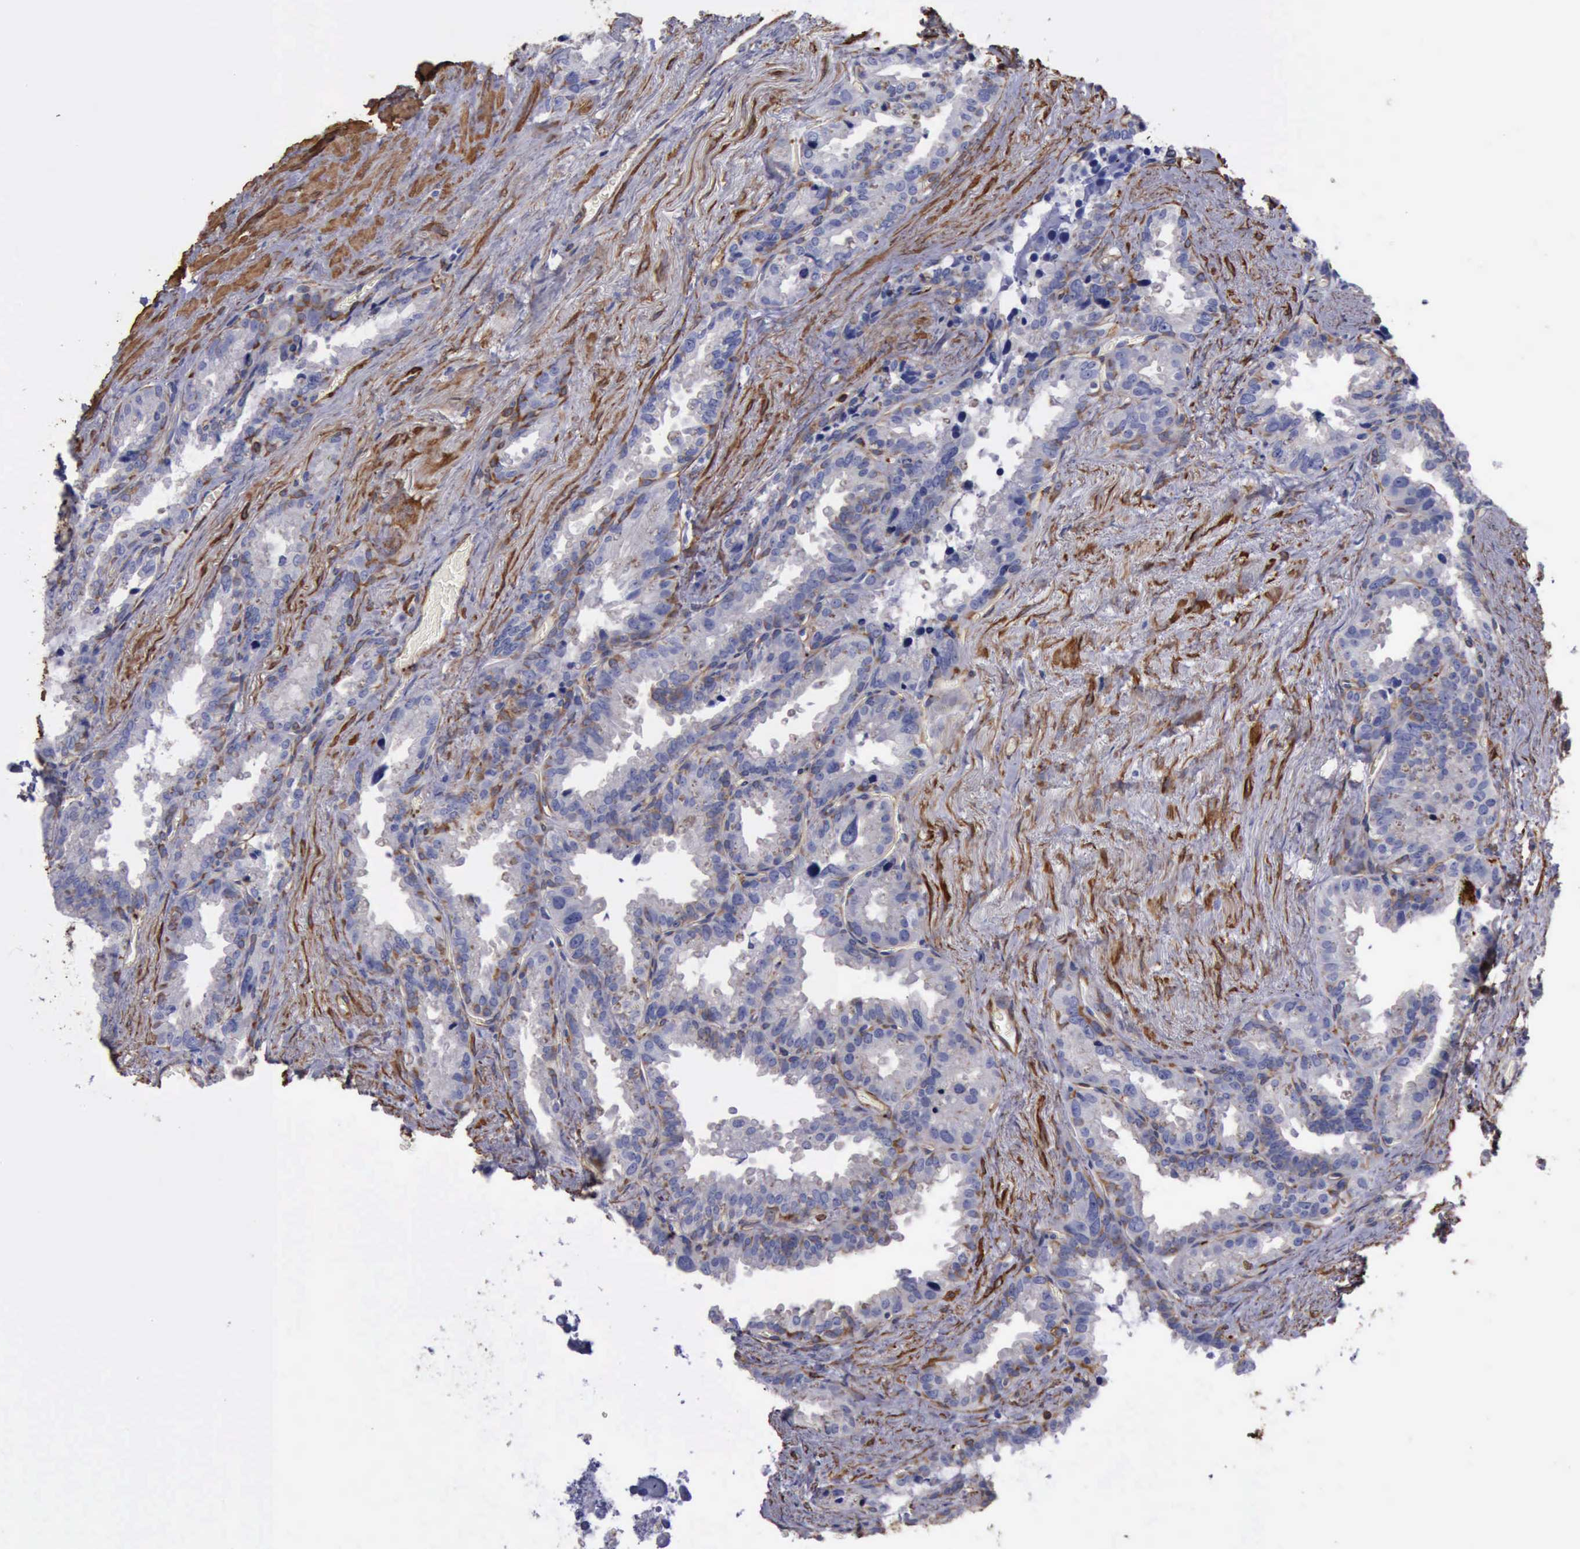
{"staining": {"intensity": "weak", "quantity": "<25%", "location": "cytoplasmic/membranous"}, "tissue": "seminal vesicle", "cell_type": "Glandular cells", "image_type": "normal", "snomed": [{"axis": "morphology", "description": "Normal tissue, NOS"}, {"axis": "topography", "description": "Prostate"}, {"axis": "topography", "description": "Seminal veicle"}], "caption": "This photomicrograph is of unremarkable seminal vesicle stained with immunohistochemistry (IHC) to label a protein in brown with the nuclei are counter-stained blue. There is no staining in glandular cells. Nuclei are stained in blue.", "gene": "FLNA", "patient": {"sex": "male", "age": 63}}